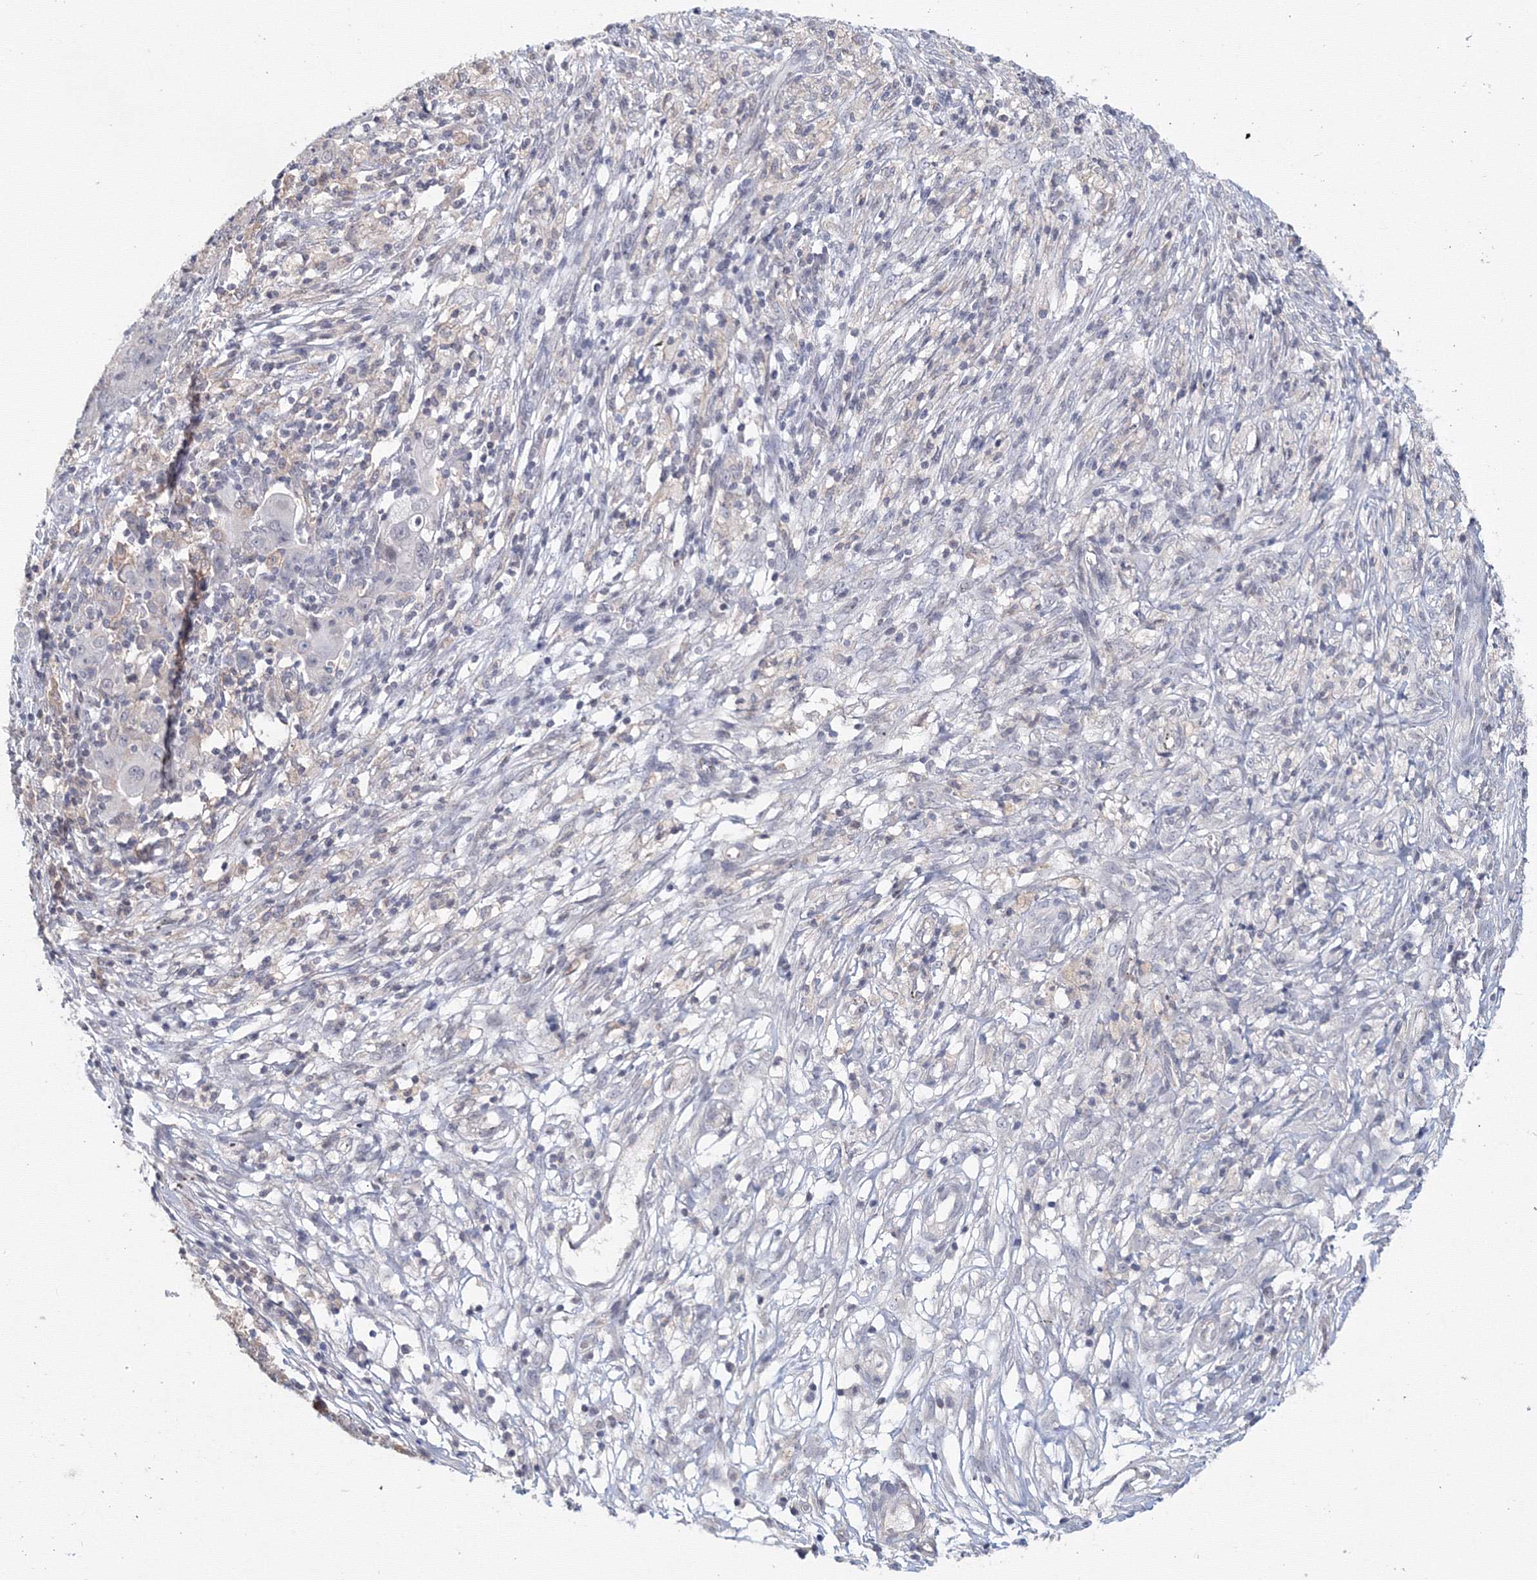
{"staining": {"intensity": "negative", "quantity": "none", "location": "none"}, "tissue": "ovarian cancer", "cell_type": "Tumor cells", "image_type": "cancer", "snomed": [{"axis": "morphology", "description": "Carcinoma, endometroid"}, {"axis": "topography", "description": "Ovary"}], "caption": "Protein analysis of ovarian cancer displays no significant expression in tumor cells.", "gene": "SLC7A7", "patient": {"sex": "female", "age": 42}}